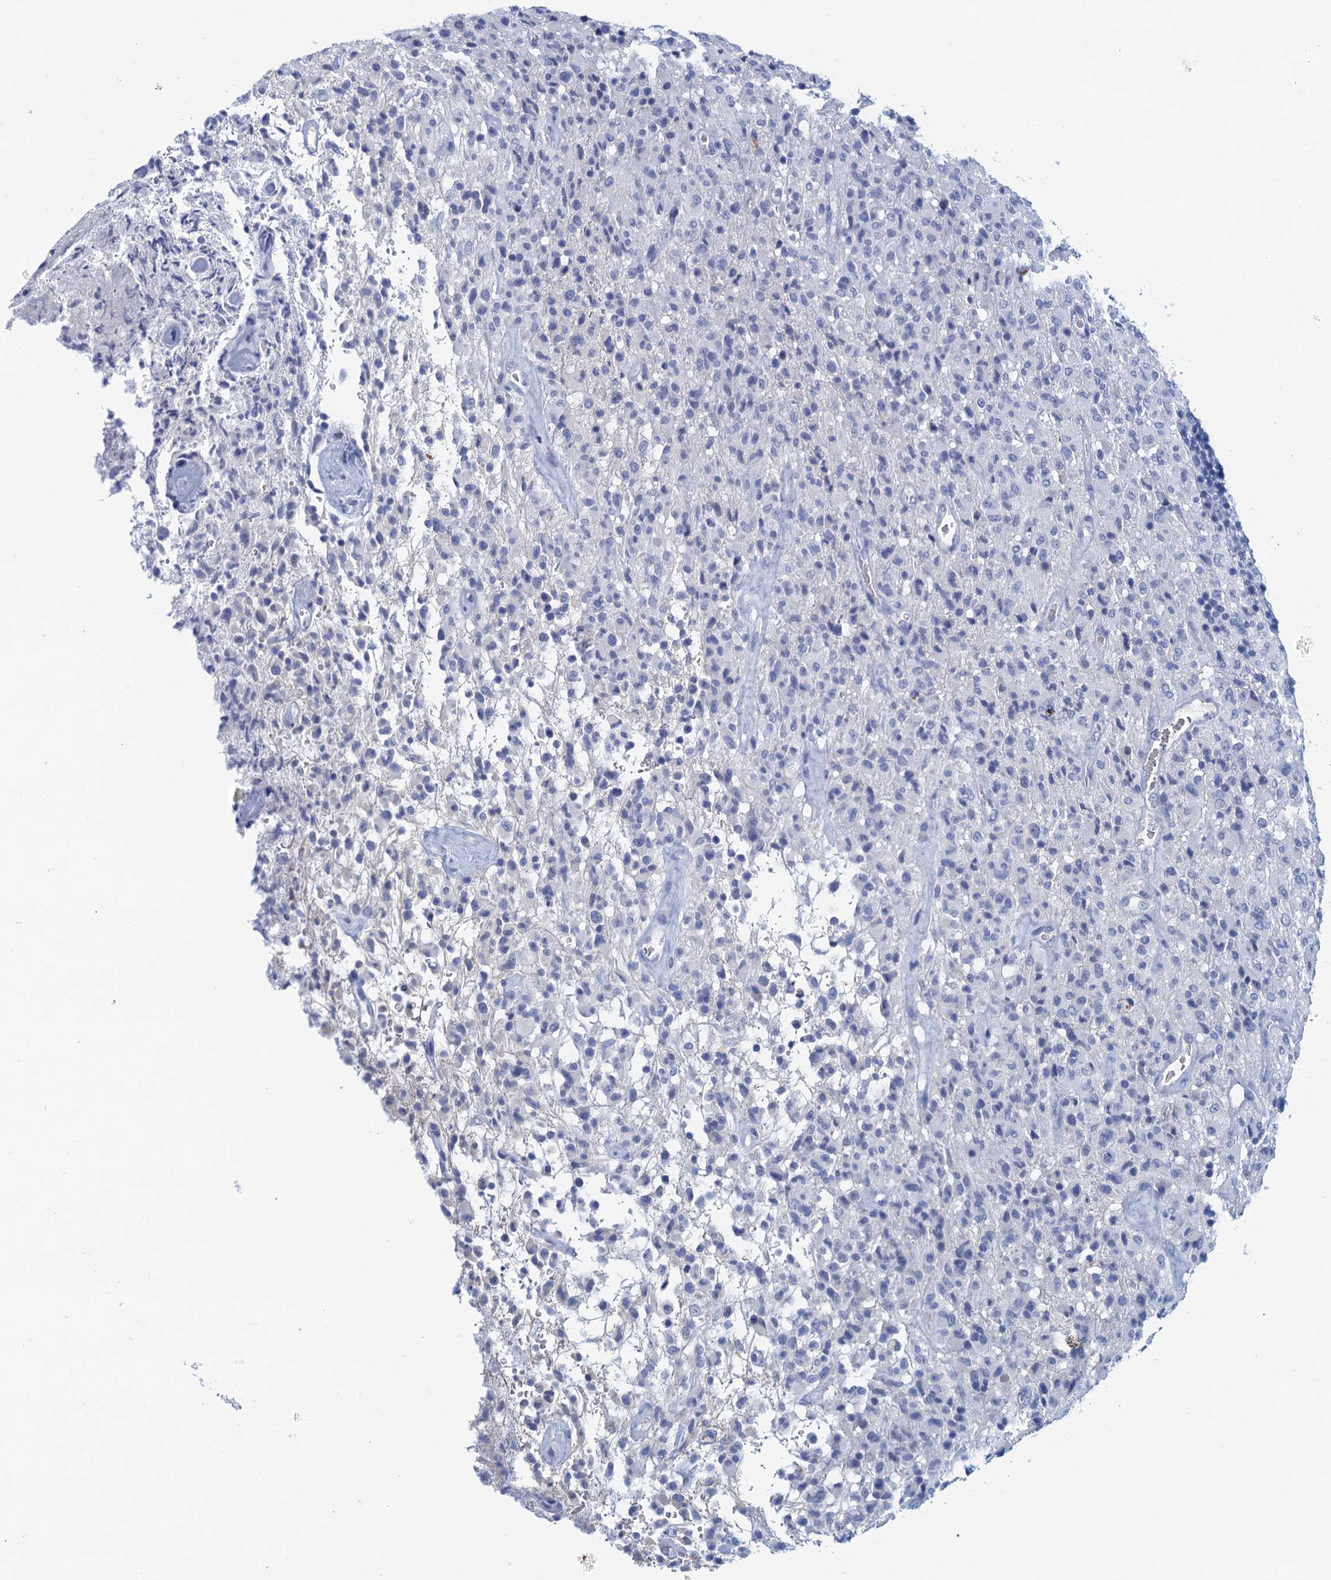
{"staining": {"intensity": "negative", "quantity": "none", "location": "none"}, "tissue": "glioma", "cell_type": "Tumor cells", "image_type": "cancer", "snomed": [{"axis": "morphology", "description": "Glioma, malignant, High grade"}, {"axis": "topography", "description": "Brain"}], "caption": "The image displays no significant expression in tumor cells of high-grade glioma (malignant). (DAB immunohistochemistry, high magnification).", "gene": "CYP51A1", "patient": {"sex": "female", "age": 57}}